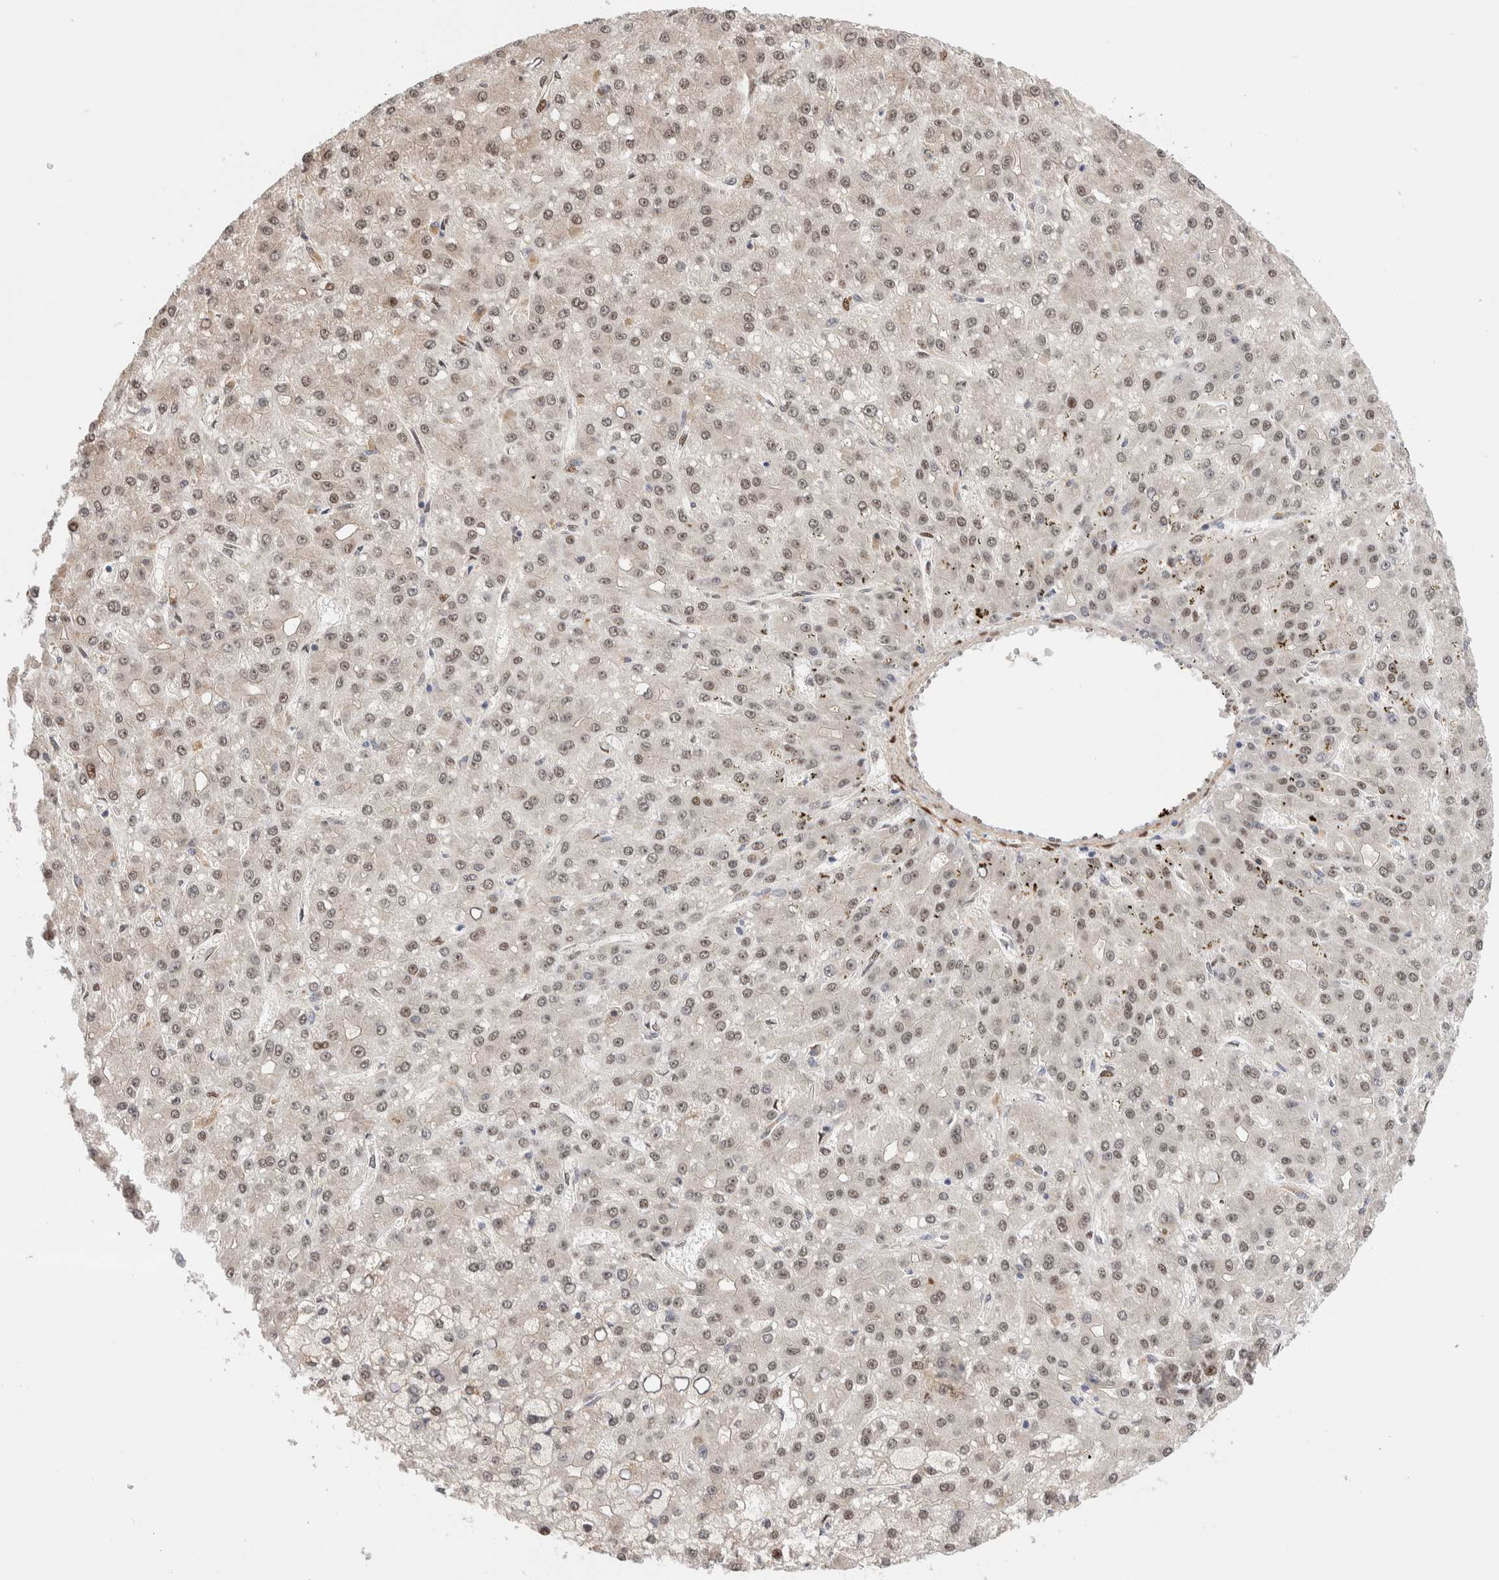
{"staining": {"intensity": "weak", "quantity": "25%-75%", "location": "nuclear"}, "tissue": "liver cancer", "cell_type": "Tumor cells", "image_type": "cancer", "snomed": [{"axis": "morphology", "description": "Carcinoma, Hepatocellular, NOS"}, {"axis": "topography", "description": "Liver"}], "caption": "Weak nuclear staining for a protein is present in about 25%-75% of tumor cells of hepatocellular carcinoma (liver) using IHC.", "gene": "NSMAF", "patient": {"sex": "male", "age": 67}}